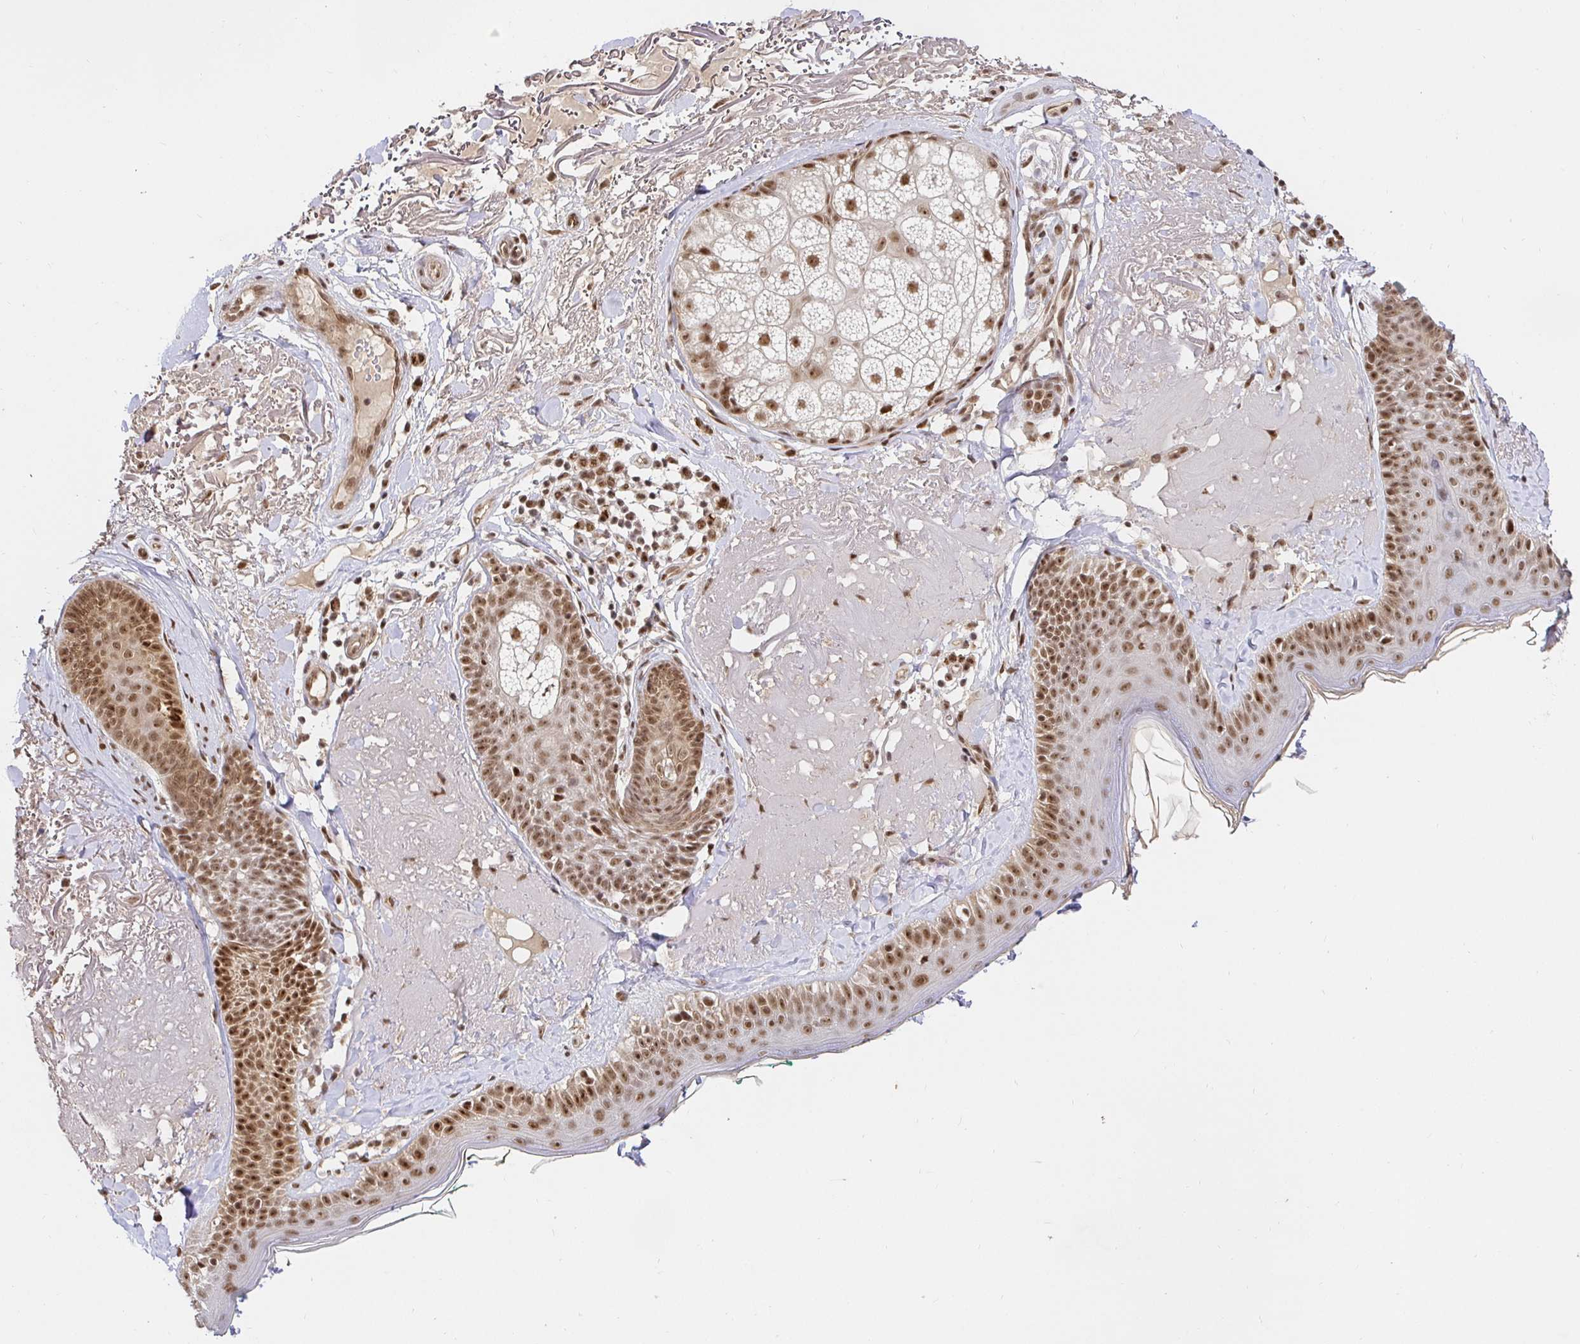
{"staining": {"intensity": "moderate", "quantity": ">75%", "location": "nuclear"}, "tissue": "skin", "cell_type": "Fibroblasts", "image_type": "normal", "snomed": [{"axis": "morphology", "description": "Normal tissue, NOS"}, {"axis": "topography", "description": "Skin"}], "caption": "A brown stain shows moderate nuclear expression of a protein in fibroblasts of unremarkable skin.", "gene": "USF1", "patient": {"sex": "male", "age": 73}}